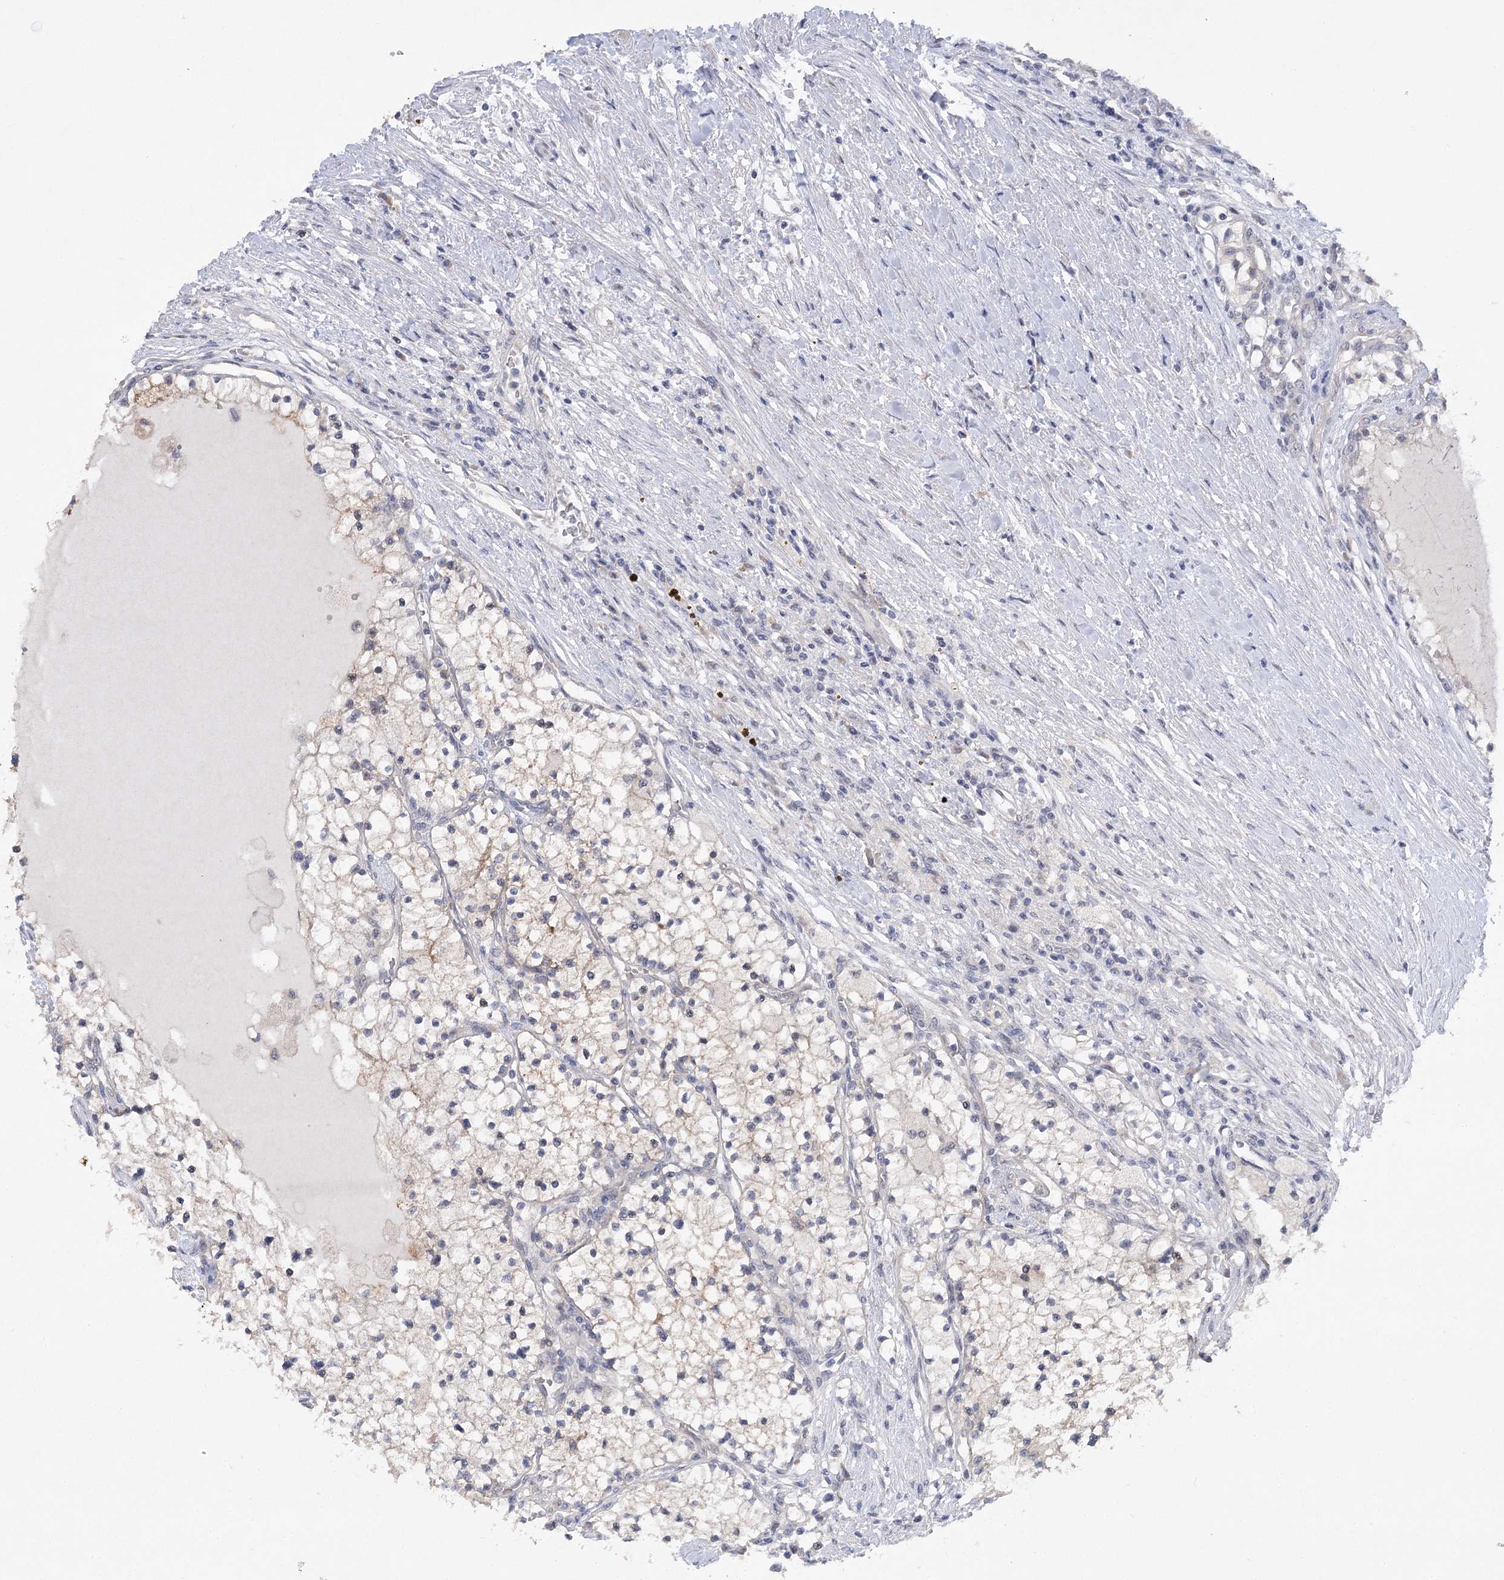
{"staining": {"intensity": "weak", "quantity": "<25%", "location": "cytoplasmic/membranous"}, "tissue": "renal cancer", "cell_type": "Tumor cells", "image_type": "cancer", "snomed": [{"axis": "morphology", "description": "Normal tissue, NOS"}, {"axis": "morphology", "description": "Adenocarcinoma, NOS"}, {"axis": "topography", "description": "Kidney"}], "caption": "IHC micrograph of neoplastic tissue: renal cancer stained with DAB (3,3'-diaminobenzidine) shows no significant protein staining in tumor cells.", "gene": "PHYHIPL", "patient": {"sex": "male", "age": 68}}